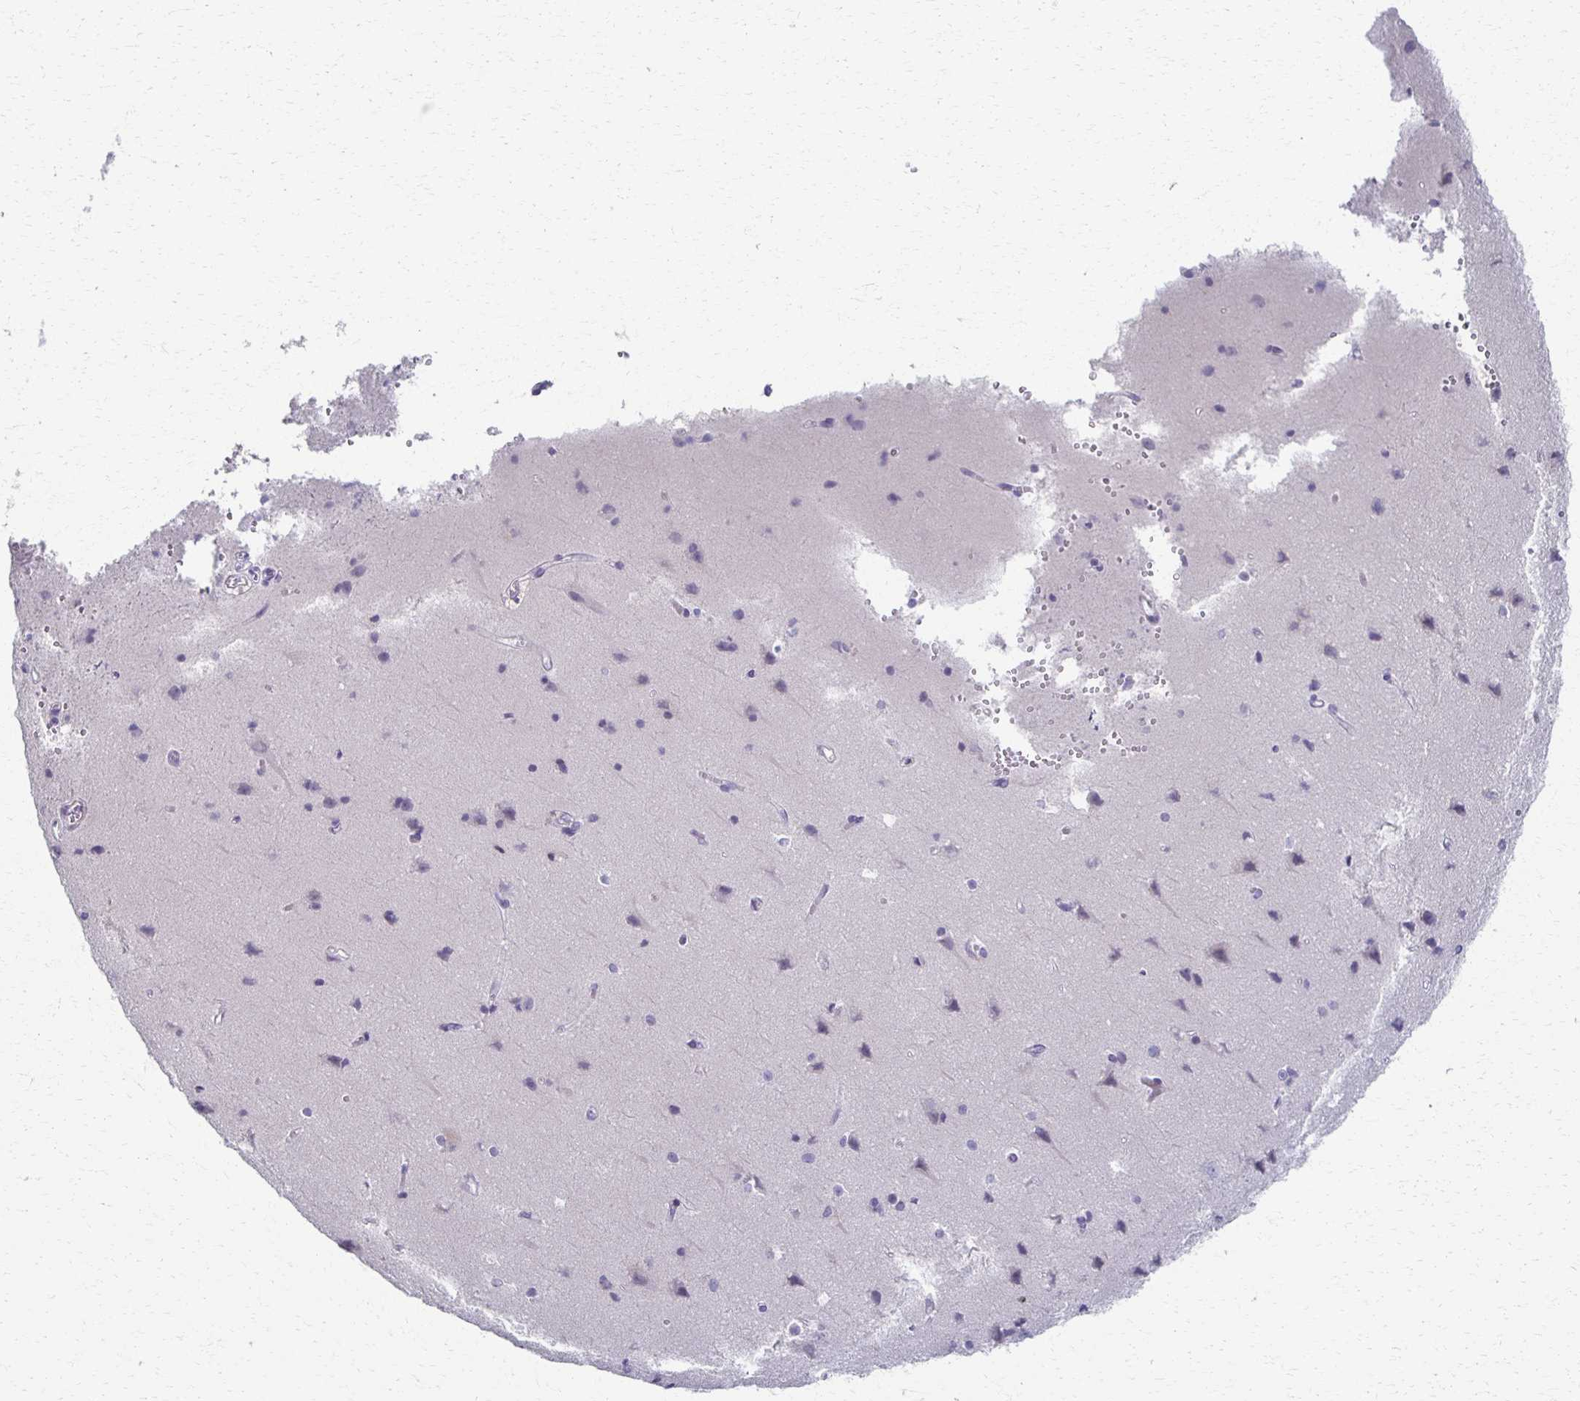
{"staining": {"intensity": "negative", "quantity": "none", "location": "none"}, "tissue": "cerebral cortex", "cell_type": "Endothelial cells", "image_type": "normal", "snomed": [{"axis": "morphology", "description": "Normal tissue, NOS"}, {"axis": "topography", "description": "Cerebral cortex"}], "caption": "This is a micrograph of immunohistochemistry (IHC) staining of unremarkable cerebral cortex, which shows no expression in endothelial cells.", "gene": "FOXO4", "patient": {"sex": "male", "age": 37}}